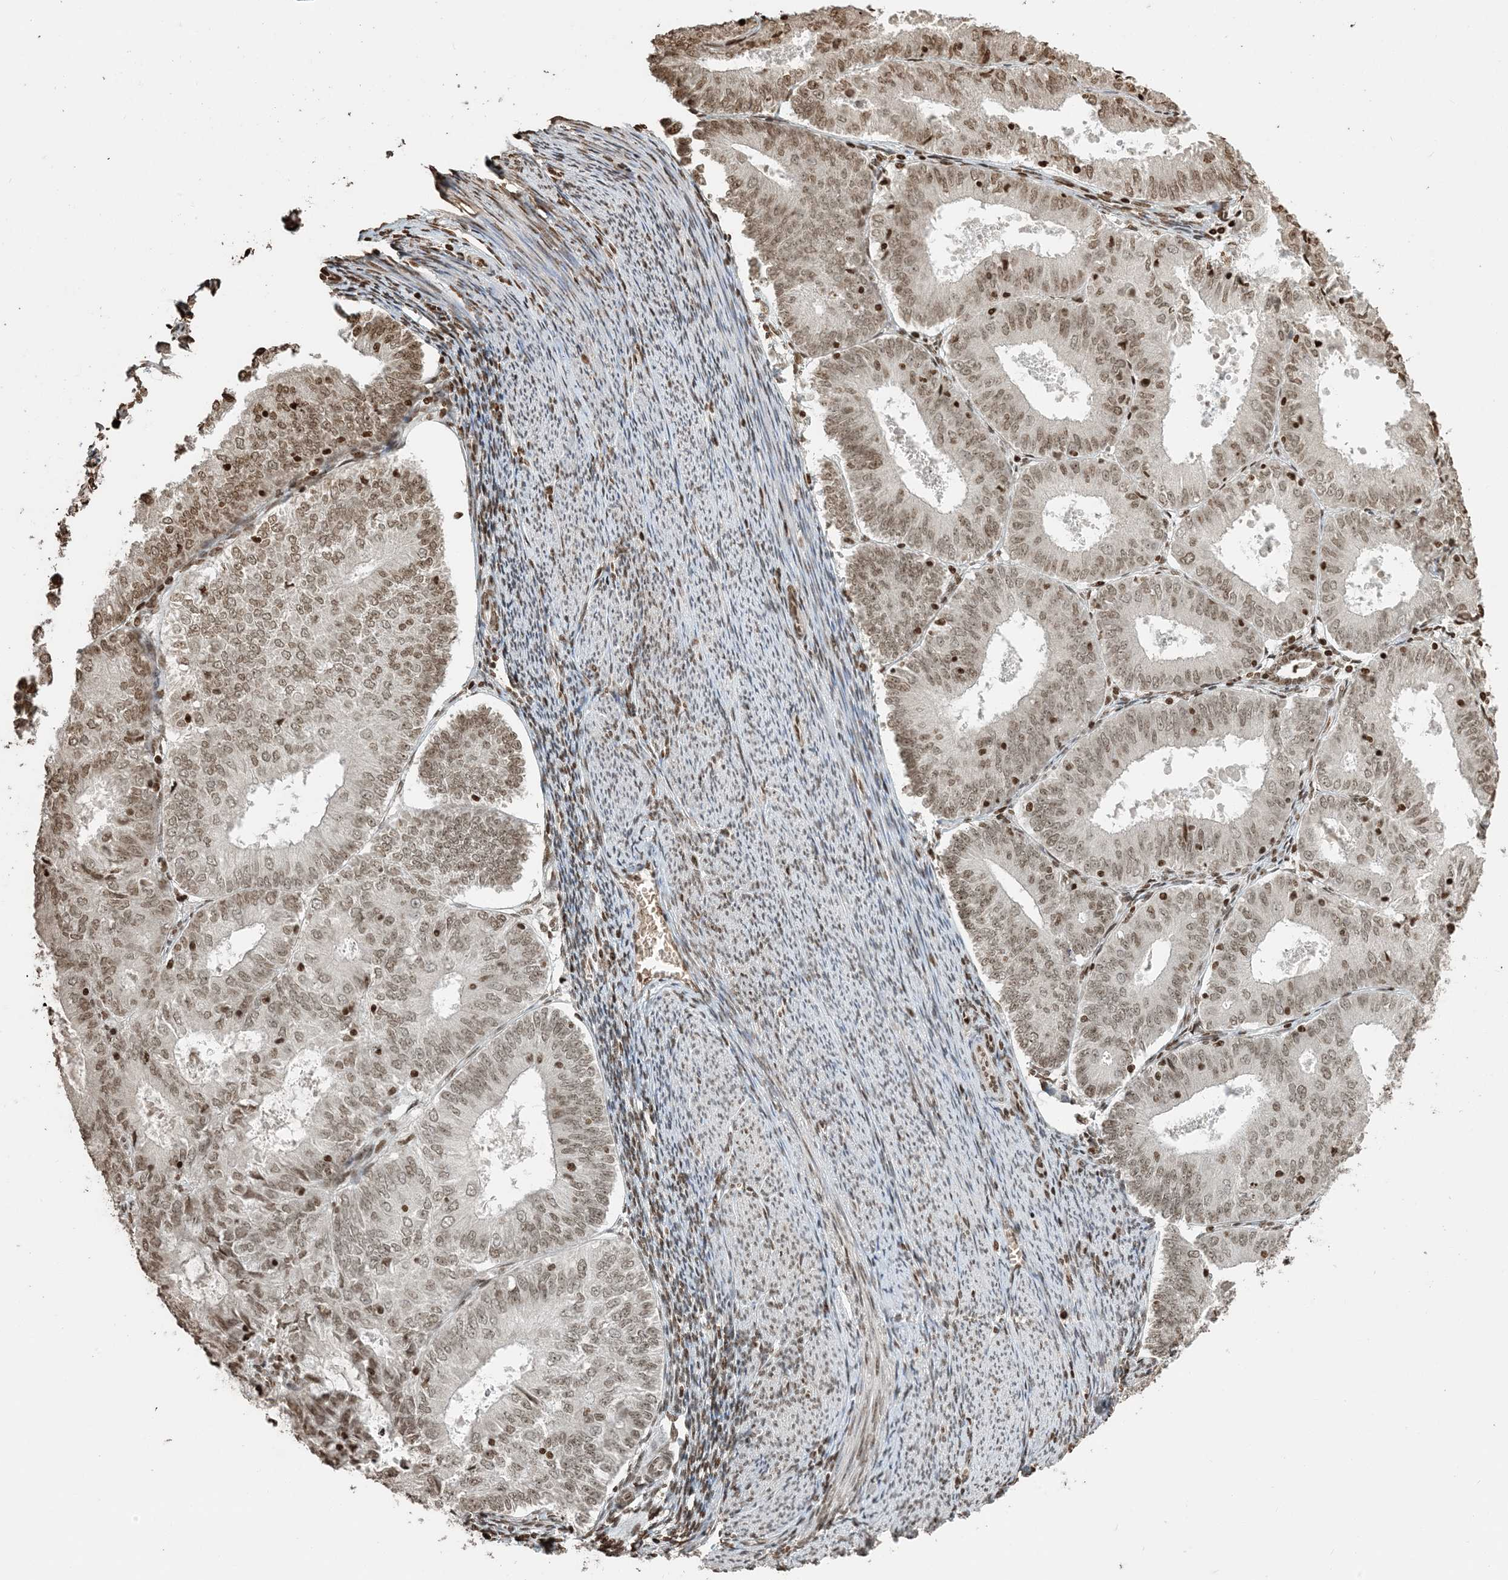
{"staining": {"intensity": "moderate", "quantity": ">75%", "location": "nuclear"}, "tissue": "endometrial cancer", "cell_type": "Tumor cells", "image_type": "cancer", "snomed": [{"axis": "morphology", "description": "Adenocarcinoma, NOS"}, {"axis": "topography", "description": "Endometrium"}], "caption": "This image displays immunohistochemistry (IHC) staining of endometrial cancer, with medium moderate nuclear positivity in about >75% of tumor cells.", "gene": "H3-3B", "patient": {"sex": "female", "age": 57}}